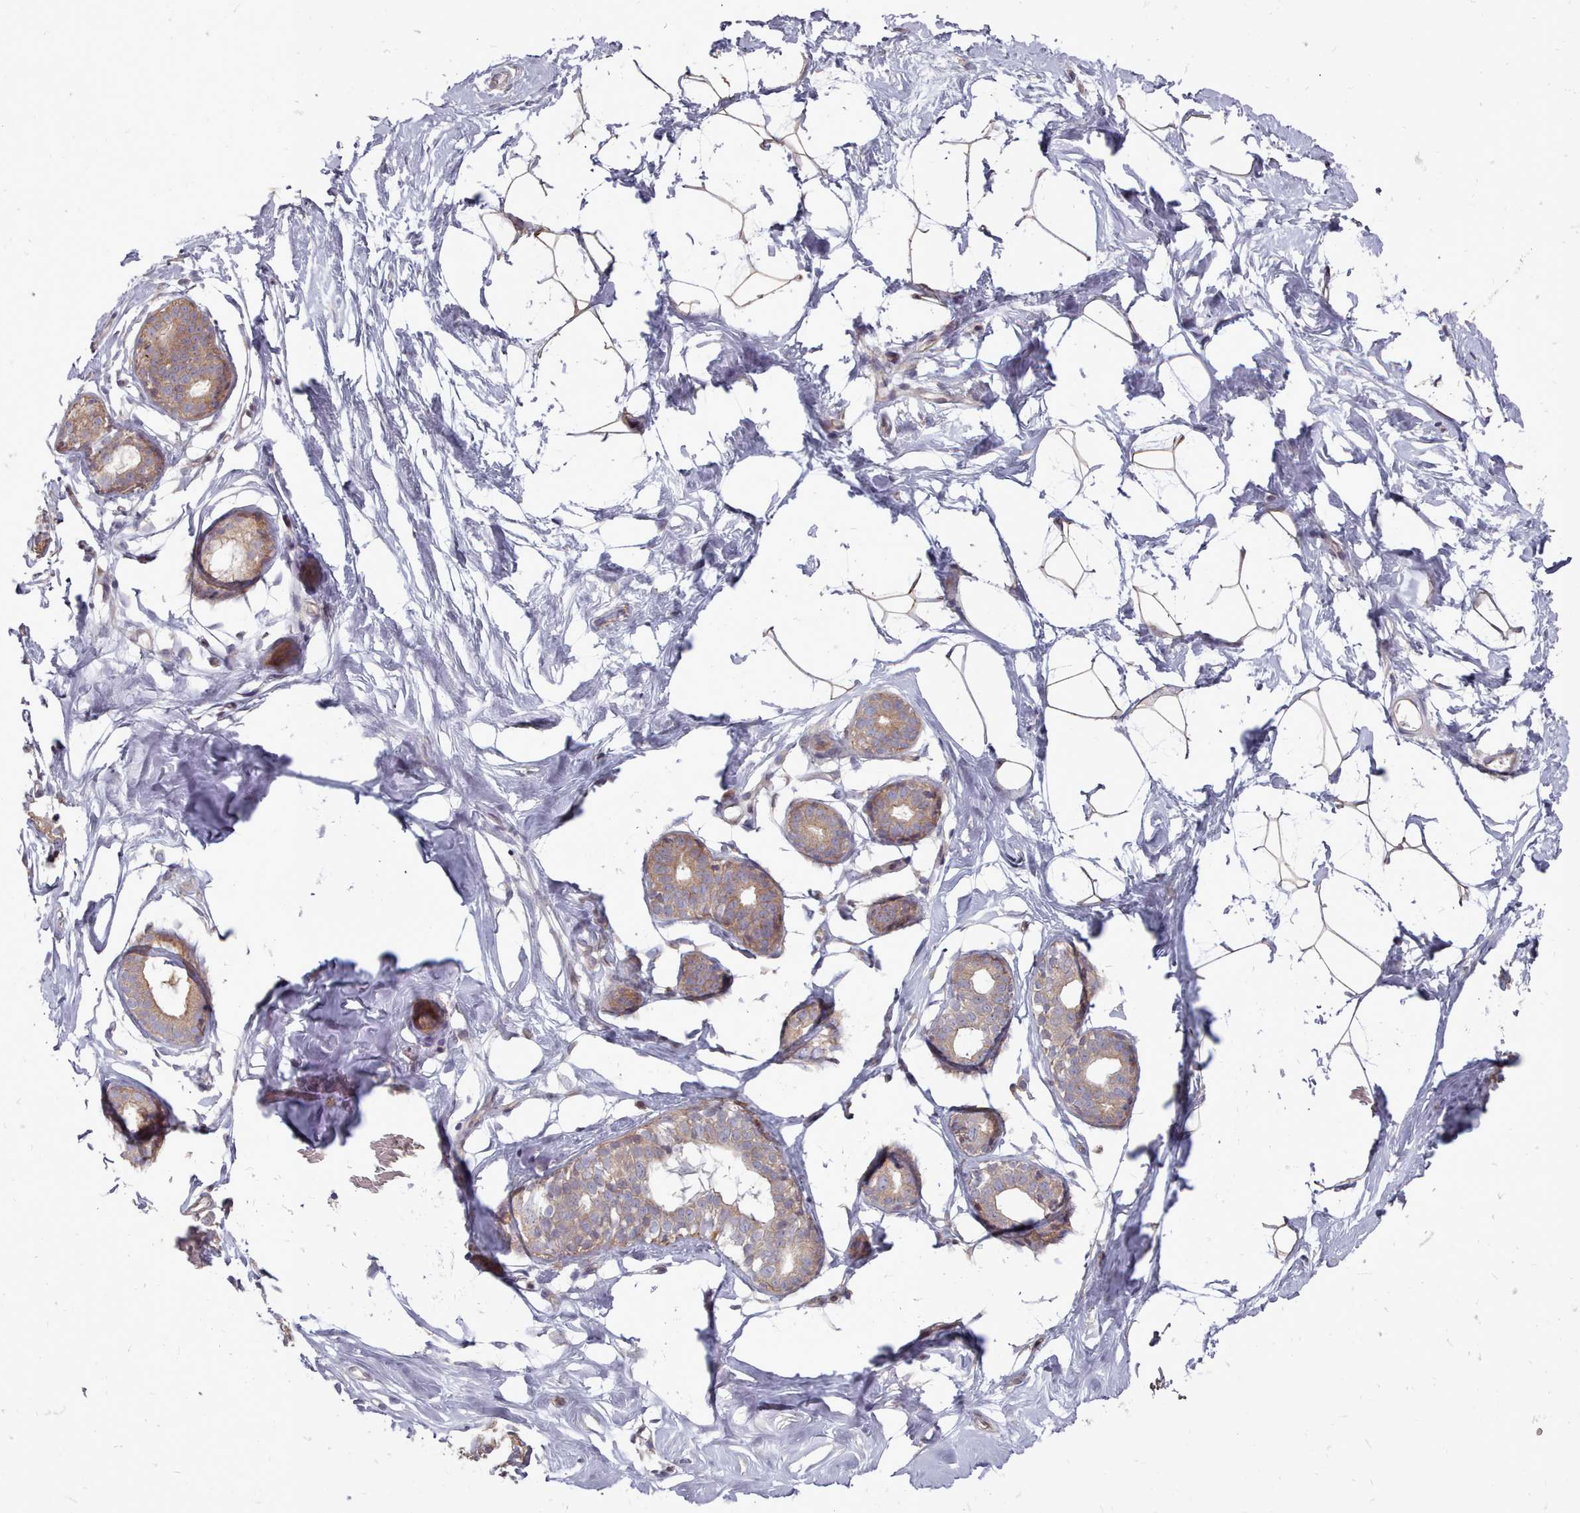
{"staining": {"intensity": "weak", "quantity": ">75%", "location": "cytoplasmic/membranous"}, "tissue": "breast", "cell_type": "Adipocytes", "image_type": "normal", "snomed": [{"axis": "morphology", "description": "Normal tissue, NOS"}, {"axis": "morphology", "description": "Adenoma, NOS"}, {"axis": "topography", "description": "Breast"}], "caption": "Immunohistochemical staining of unremarkable breast reveals >75% levels of weak cytoplasmic/membranous protein positivity in about >75% of adipocytes.", "gene": "ACKR3", "patient": {"sex": "female", "age": 23}}